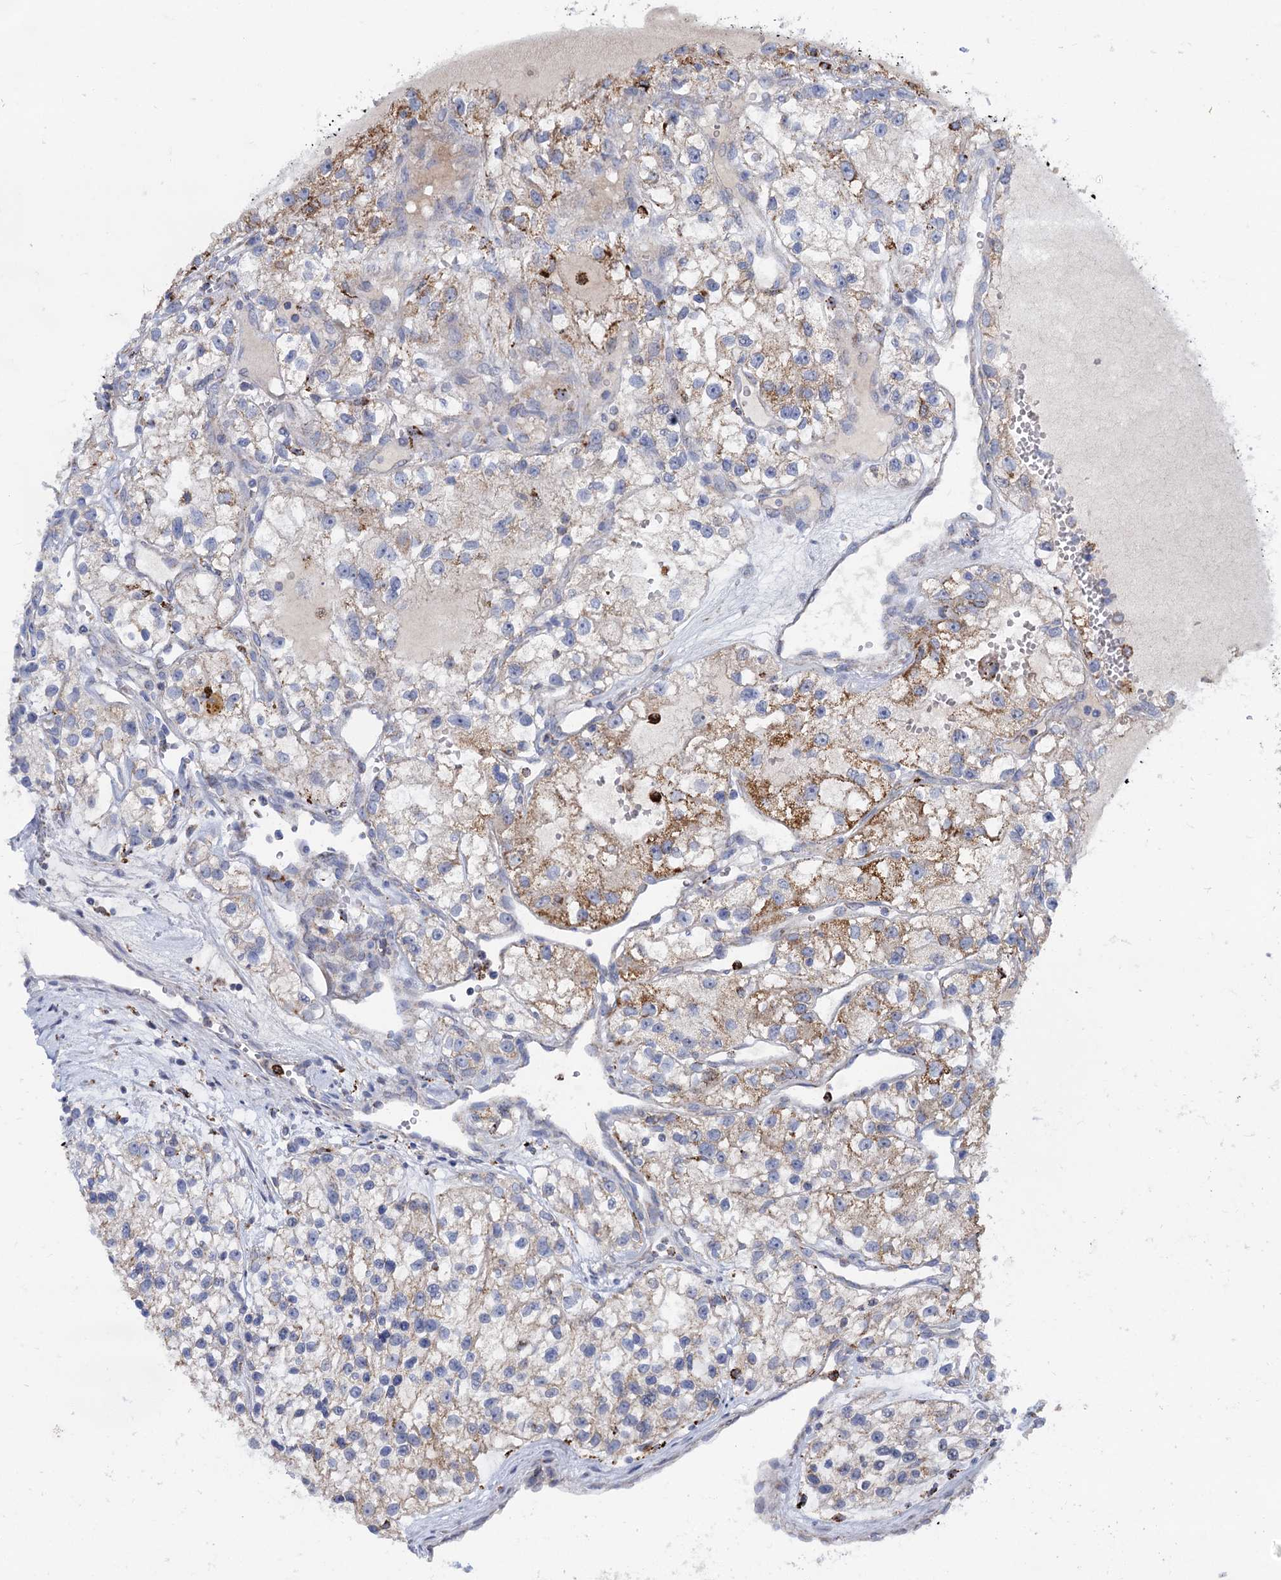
{"staining": {"intensity": "moderate", "quantity": "25%-75%", "location": "cytoplasmic/membranous"}, "tissue": "renal cancer", "cell_type": "Tumor cells", "image_type": "cancer", "snomed": [{"axis": "morphology", "description": "Adenocarcinoma, NOS"}, {"axis": "topography", "description": "Kidney"}], "caption": "Human adenocarcinoma (renal) stained with a protein marker demonstrates moderate staining in tumor cells.", "gene": "ANKS3", "patient": {"sex": "female", "age": 57}}